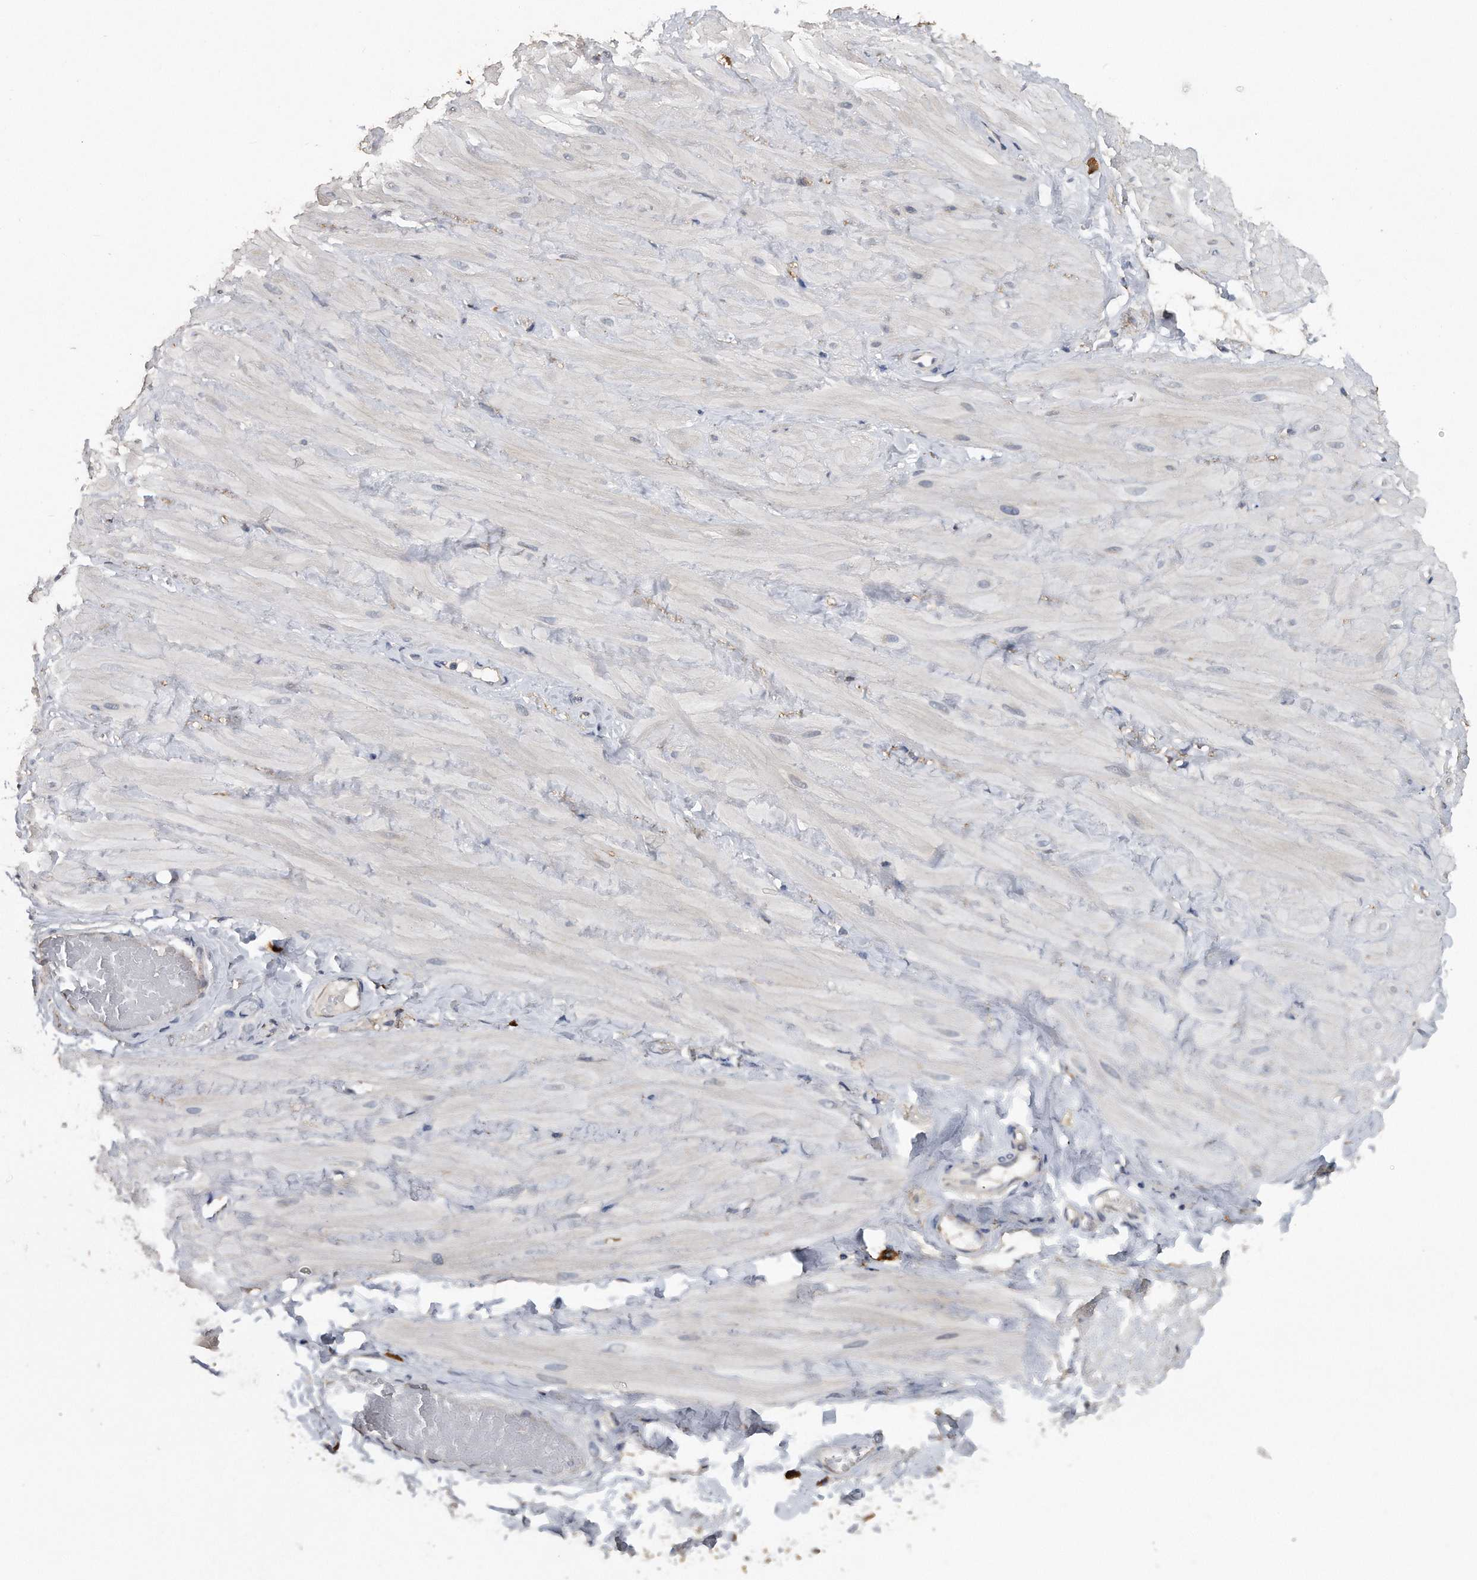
{"staining": {"intensity": "weak", "quantity": ">75%", "location": "cytoplasmic/membranous"}, "tissue": "adipose tissue", "cell_type": "Adipocytes", "image_type": "normal", "snomed": [{"axis": "morphology", "description": "Normal tissue, NOS"}, {"axis": "topography", "description": "Adipose tissue"}, {"axis": "topography", "description": "Vascular tissue"}, {"axis": "topography", "description": "Peripheral nerve tissue"}], "caption": "This photomicrograph displays IHC staining of unremarkable human adipose tissue, with low weak cytoplasmic/membranous positivity in about >75% of adipocytes.", "gene": "PCLO", "patient": {"sex": "male", "age": 25}}